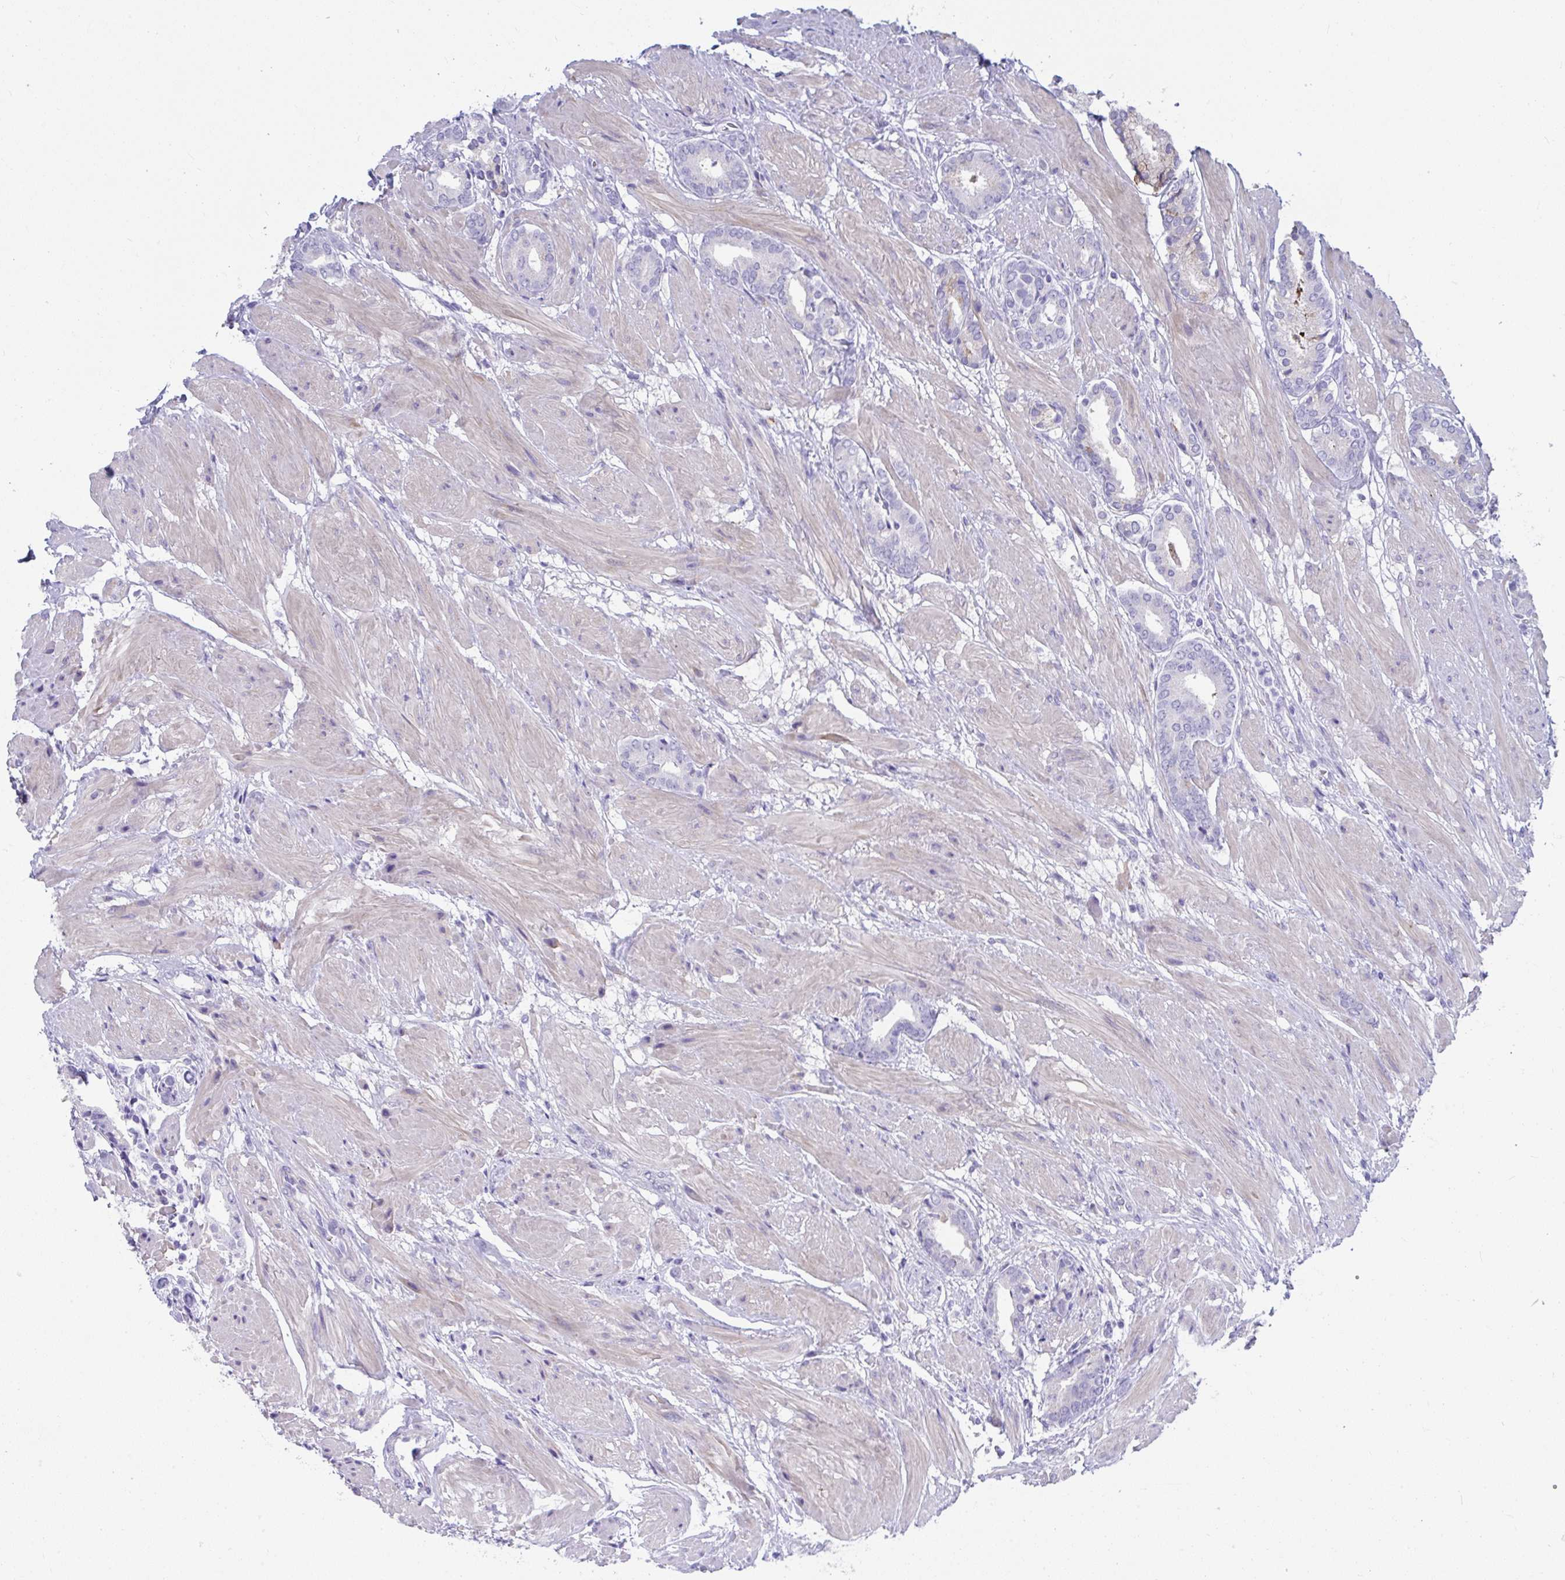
{"staining": {"intensity": "negative", "quantity": "none", "location": "none"}, "tissue": "prostate cancer", "cell_type": "Tumor cells", "image_type": "cancer", "snomed": [{"axis": "morphology", "description": "Adenocarcinoma, High grade"}, {"axis": "topography", "description": "Prostate"}], "caption": "IHC image of prostate cancer stained for a protein (brown), which exhibits no staining in tumor cells.", "gene": "ISL1", "patient": {"sex": "male", "age": 56}}